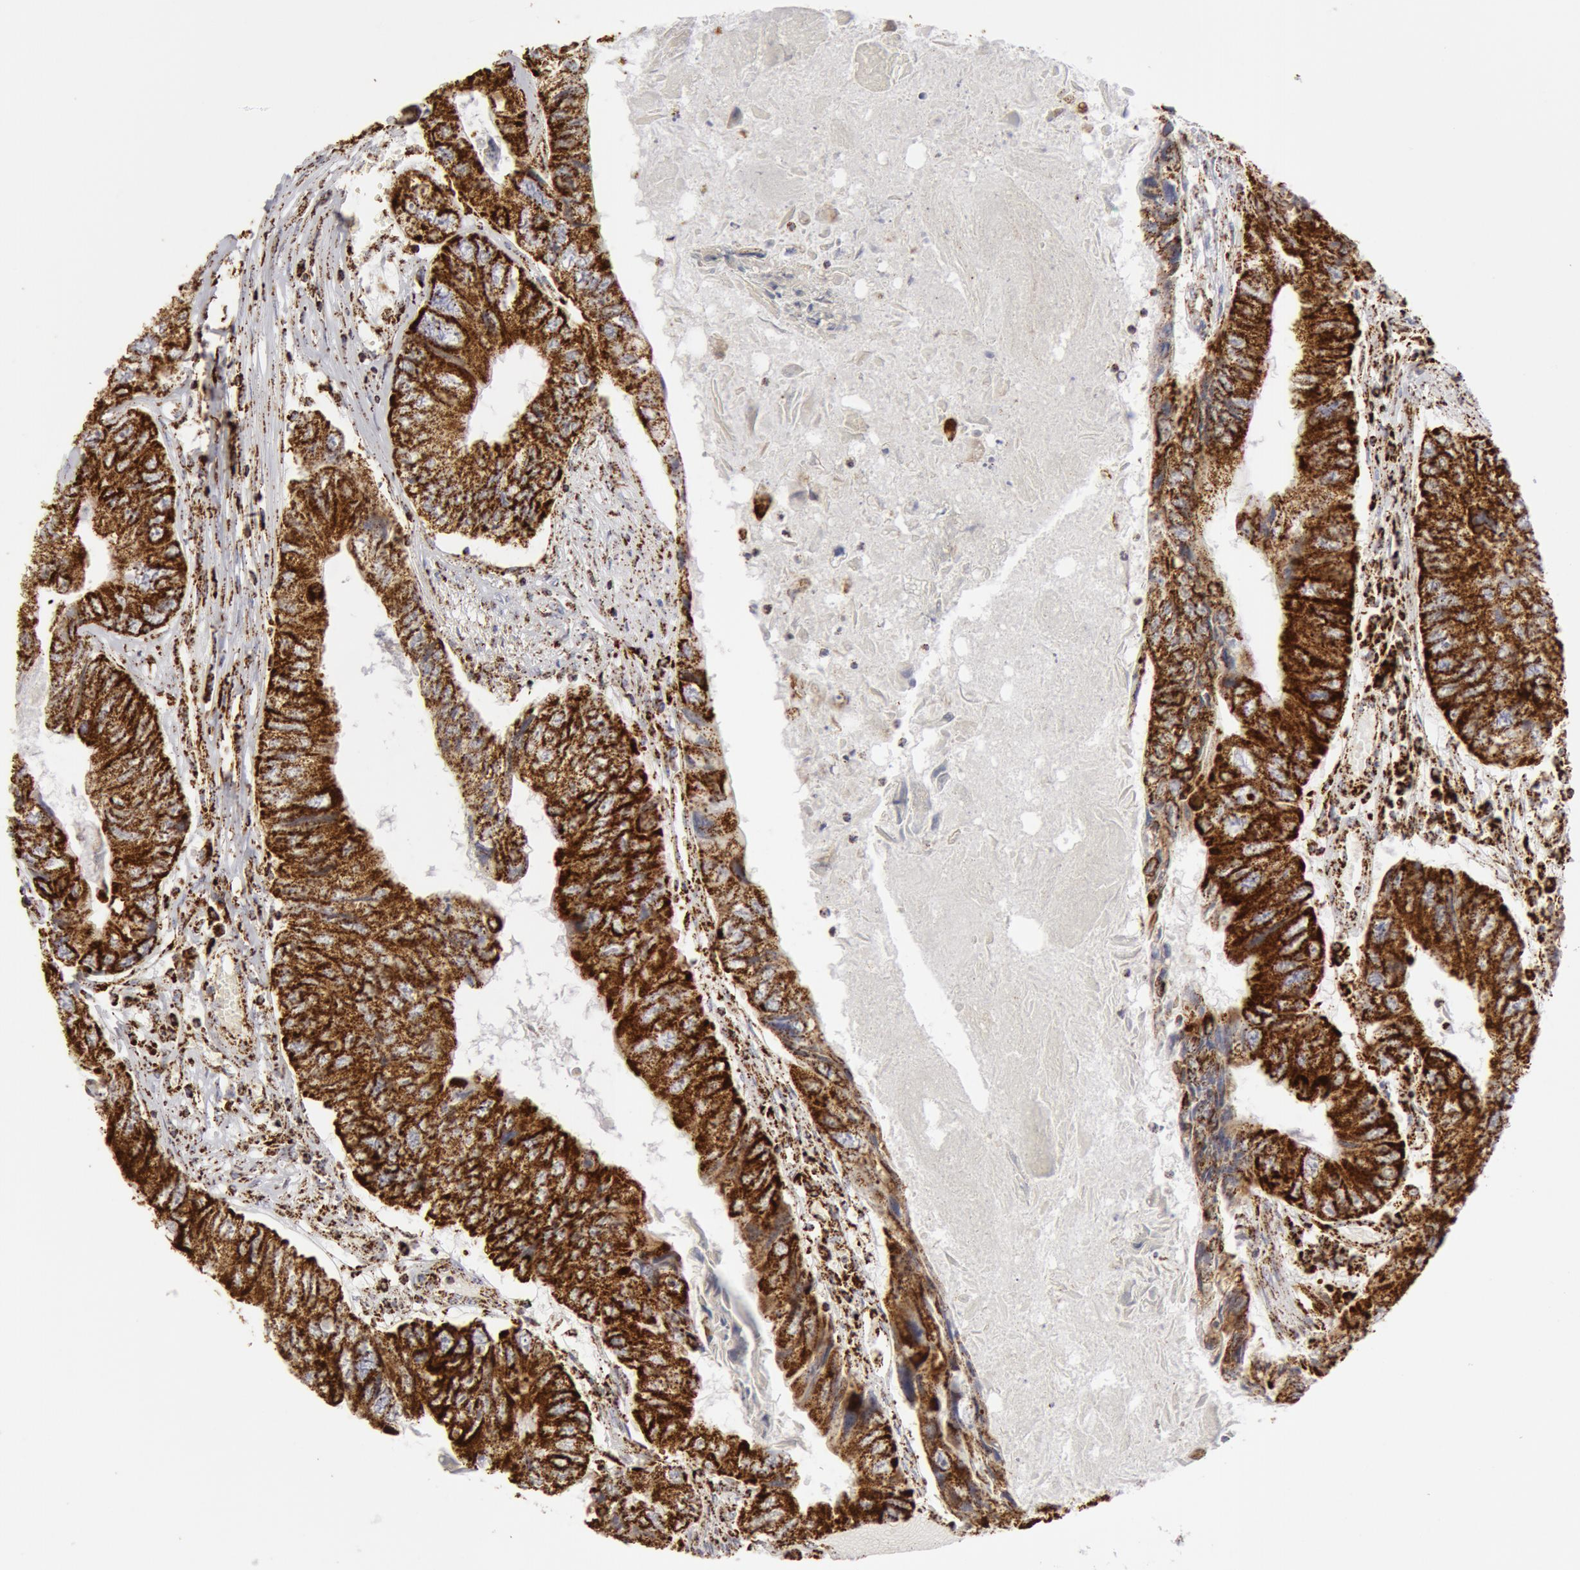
{"staining": {"intensity": "strong", "quantity": ">75%", "location": "cytoplasmic/membranous"}, "tissue": "colorectal cancer", "cell_type": "Tumor cells", "image_type": "cancer", "snomed": [{"axis": "morphology", "description": "Adenocarcinoma, NOS"}, {"axis": "topography", "description": "Rectum"}], "caption": "Adenocarcinoma (colorectal) was stained to show a protein in brown. There is high levels of strong cytoplasmic/membranous staining in approximately >75% of tumor cells.", "gene": "ATP5F1B", "patient": {"sex": "female", "age": 82}}